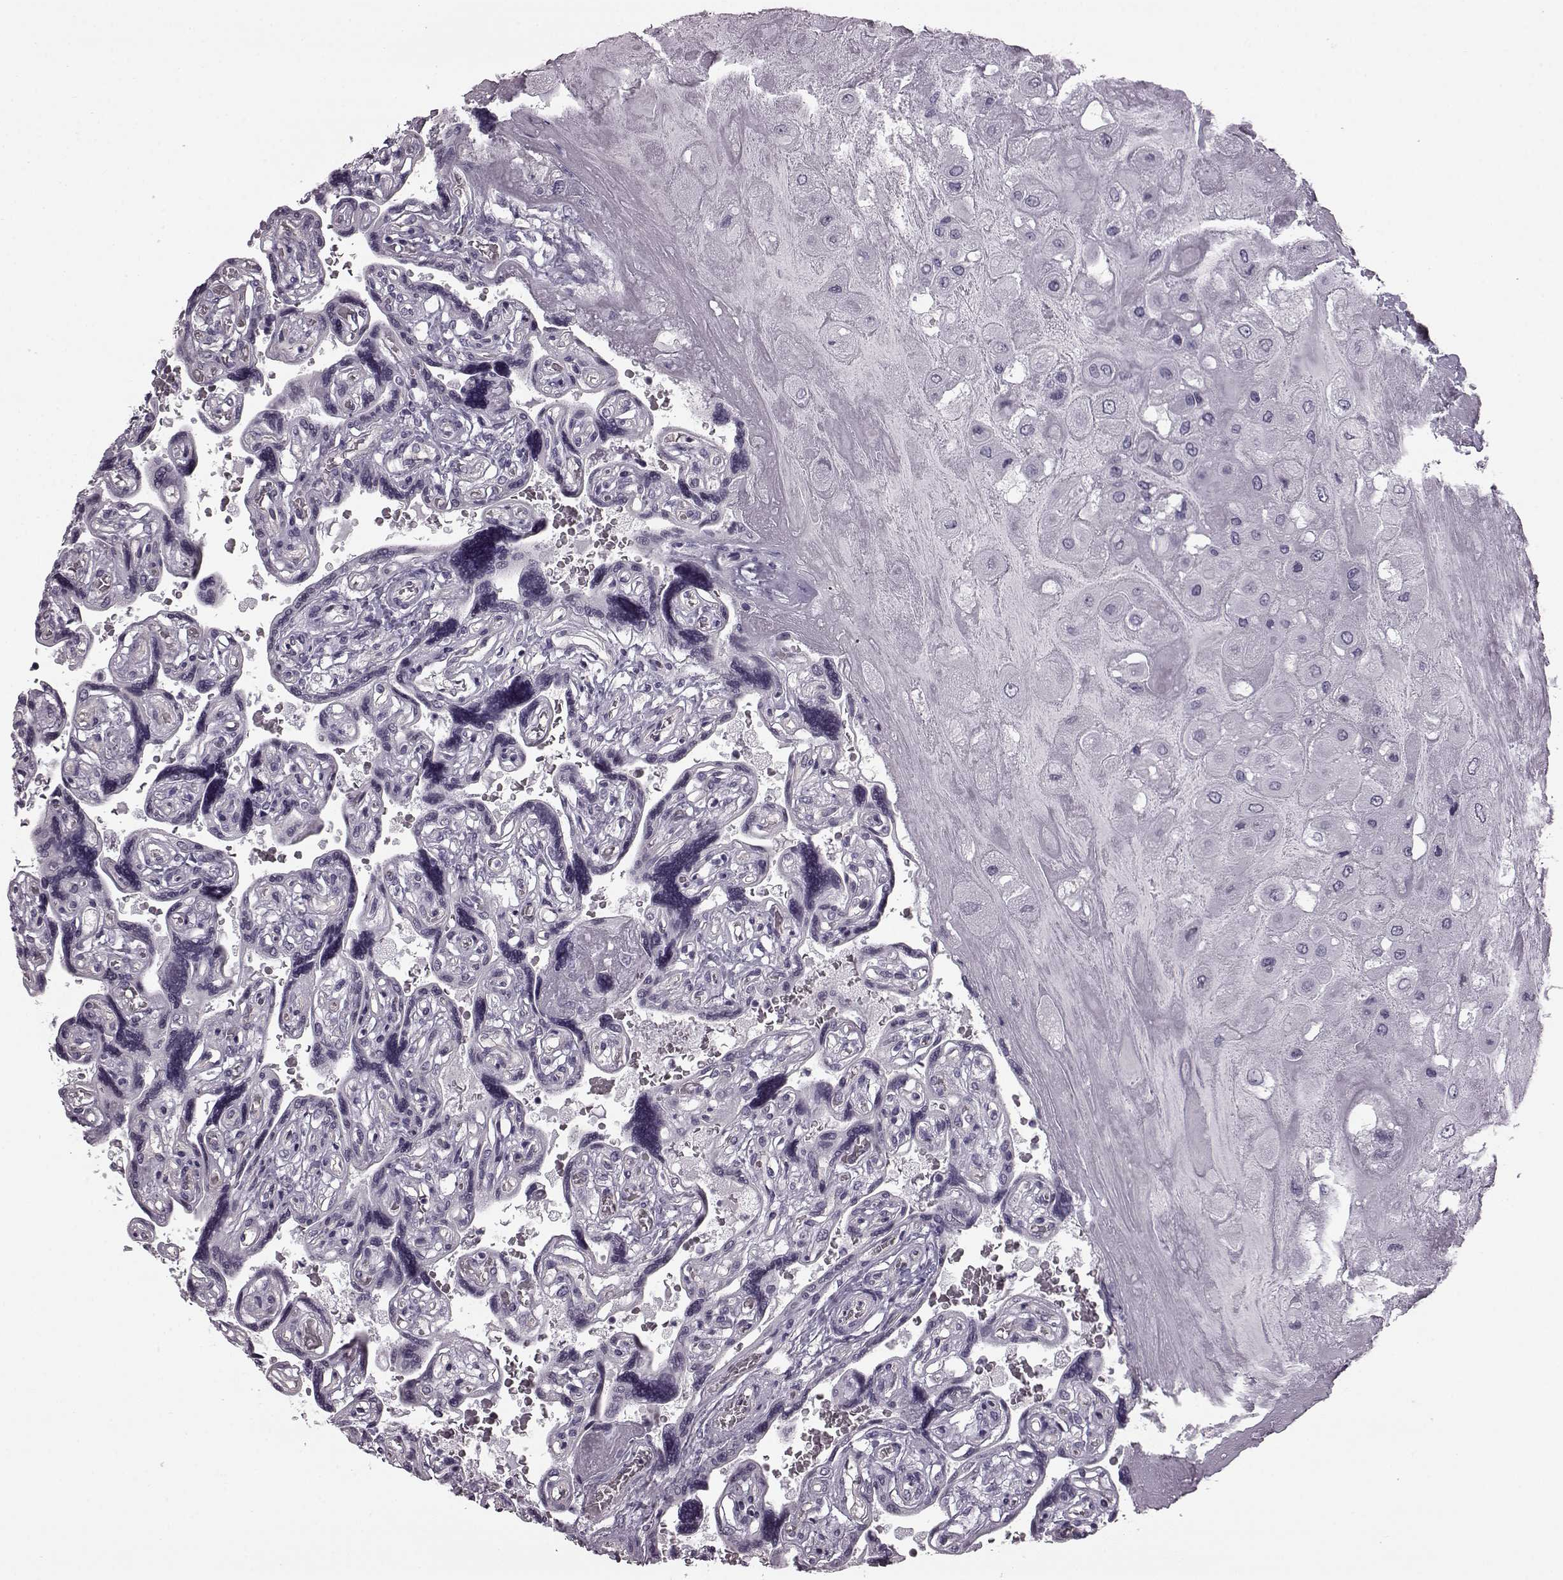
{"staining": {"intensity": "negative", "quantity": "none", "location": "none"}, "tissue": "placenta", "cell_type": "Decidual cells", "image_type": "normal", "snomed": [{"axis": "morphology", "description": "Normal tissue, NOS"}, {"axis": "topography", "description": "Placenta"}], "caption": "Protein analysis of unremarkable placenta demonstrates no significant staining in decidual cells. (Brightfield microscopy of DAB (3,3'-diaminobenzidine) immunohistochemistry (IHC) at high magnification).", "gene": "PRPH2", "patient": {"sex": "female", "age": 32}}